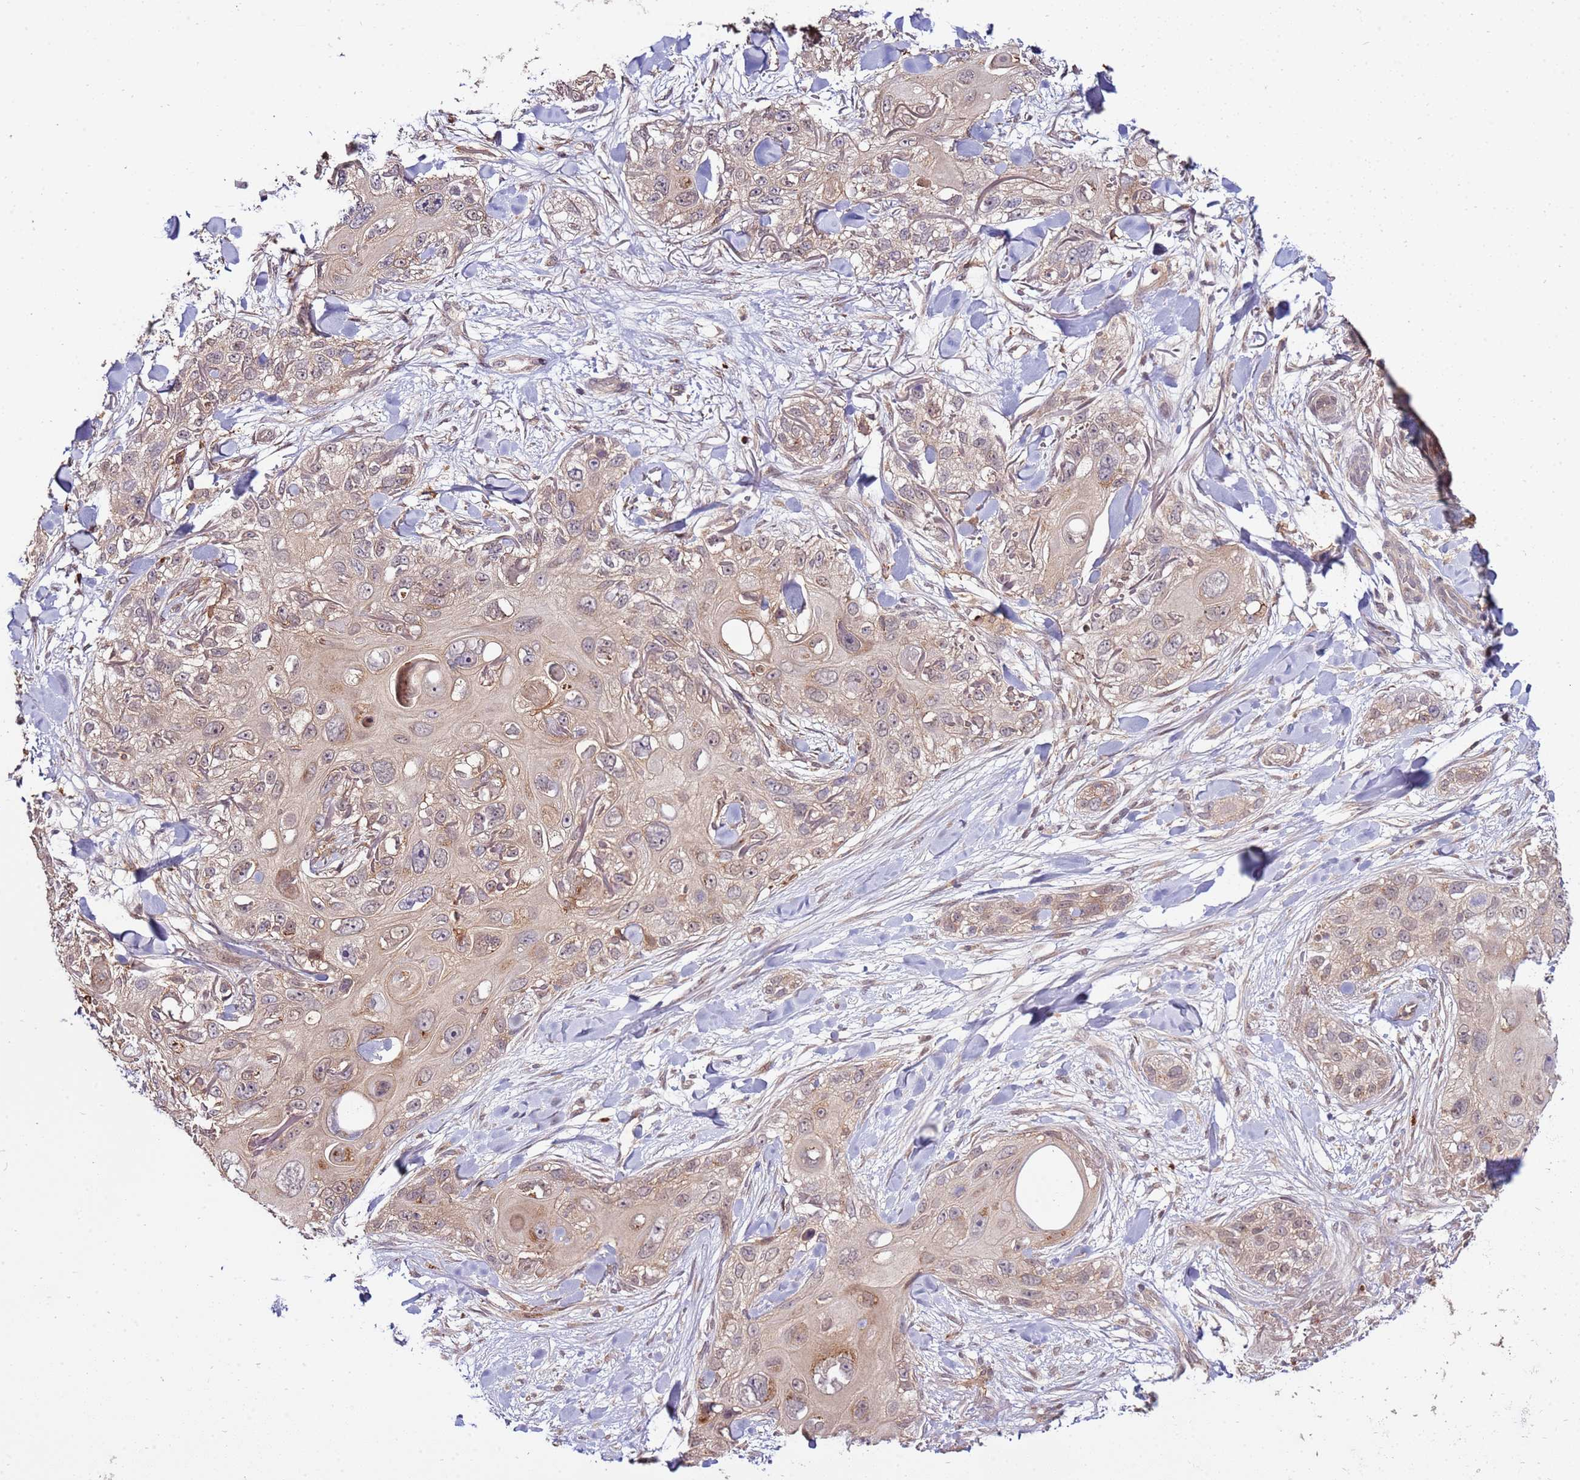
{"staining": {"intensity": "weak", "quantity": "25%-75%", "location": "cytoplasmic/membranous,nuclear"}, "tissue": "skin cancer", "cell_type": "Tumor cells", "image_type": "cancer", "snomed": [{"axis": "morphology", "description": "Normal tissue, NOS"}, {"axis": "morphology", "description": "Squamous cell carcinoma, NOS"}, {"axis": "topography", "description": "Skin"}], "caption": "Skin squamous cell carcinoma stained with DAB immunohistochemistry (IHC) exhibits low levels of weak cytoplasmic/membranous and nuclear staining in about 25%-75% of tumor cells. (IHC, brightfield microscopy, high magnification).", "gene": "ZNF624", "patient": {"sex": "male", "age": 72}}